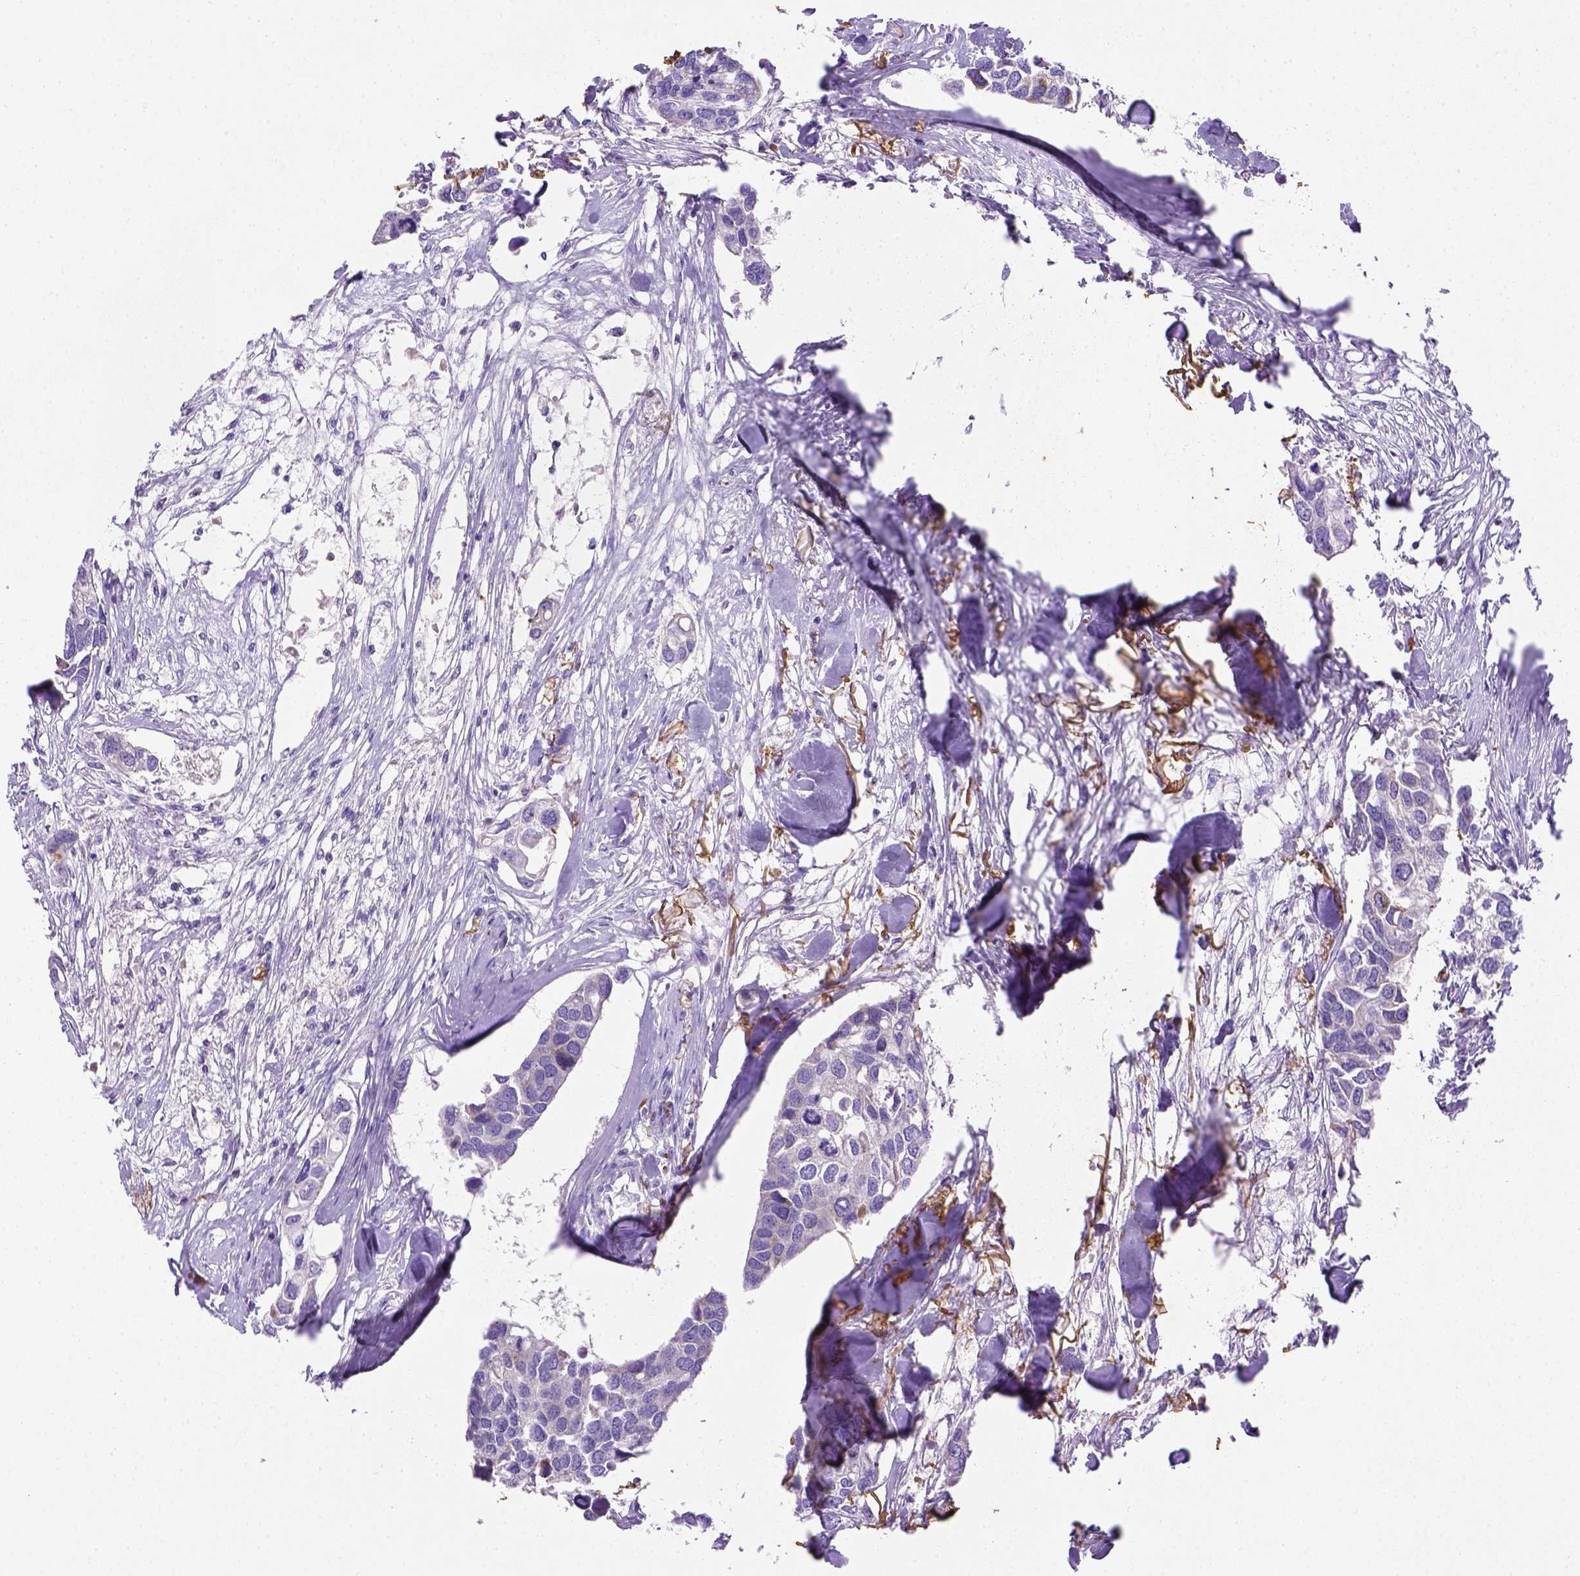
{"staining": {"intensity": "negative", "quantity": "none", "location": "none"}, "tissue": "breast cancer", "cell_type": "Tumor cells", "image_type": "cancer", "snomed": [{"axis": "morphology", "description": "Duct carcinoma"}, {"axis": "topography", "description": "Breast"}], "caption": "A high-resolution micrograph shows immunohistochemistry staining of breast intraductal carcinoma, which demonstrates no significant expression in tumor cells.", "gene": "SIRPD", "patient": {"sex": "female", "age": 83}}